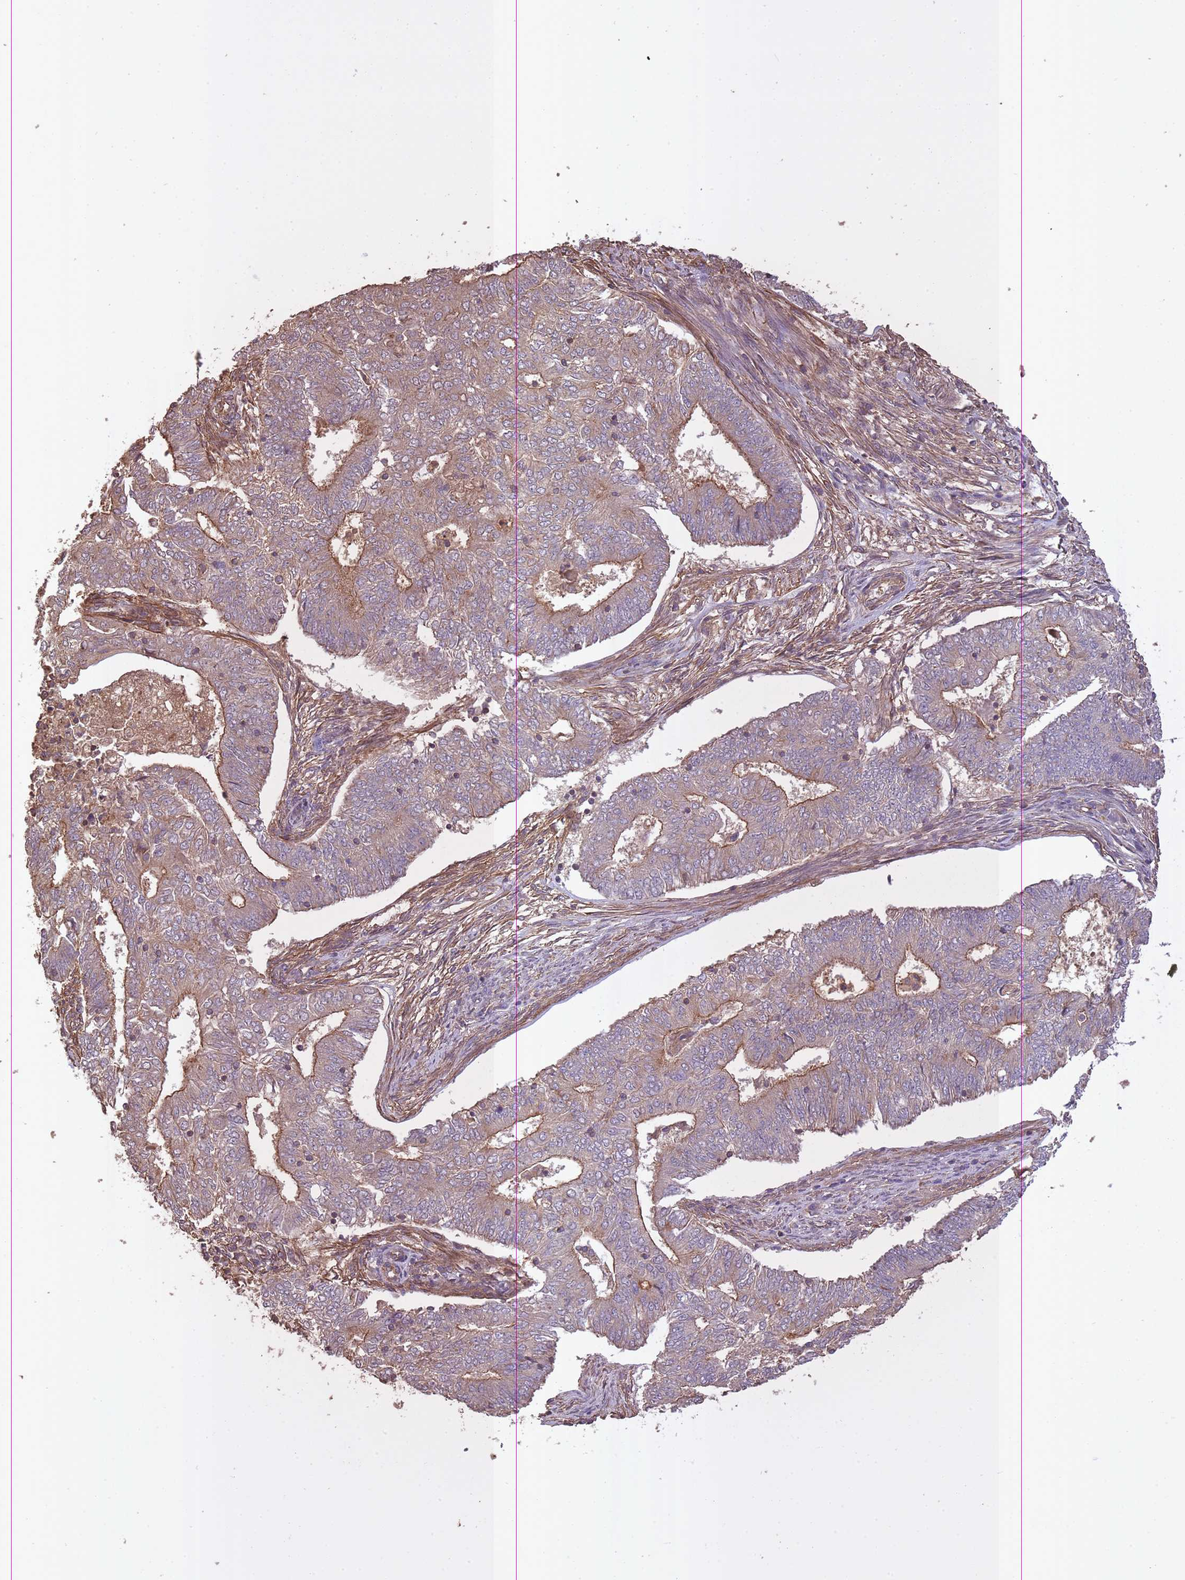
{"staining": {"intensity": "moderate", "quantity": "<25%", "location": "cytoplasmic/membranous"}, "tissue": "endometrial cancer", "cell_type": "Tumor cells", "image_type": "cancer", "snomed": [{"axis": "morphology", "description": "Adenocarcinoma, NOS"}, {"axis": "topography", "description": "Endometrium"}], "caption": "The histopathology image reveals a brown stain indicating the presence of a protein in the cytoplasmic/membranous of tumor cells in endometrial cancer.", "gene": "ARMH3", "patient": {"sex": "female", "age": 62}}